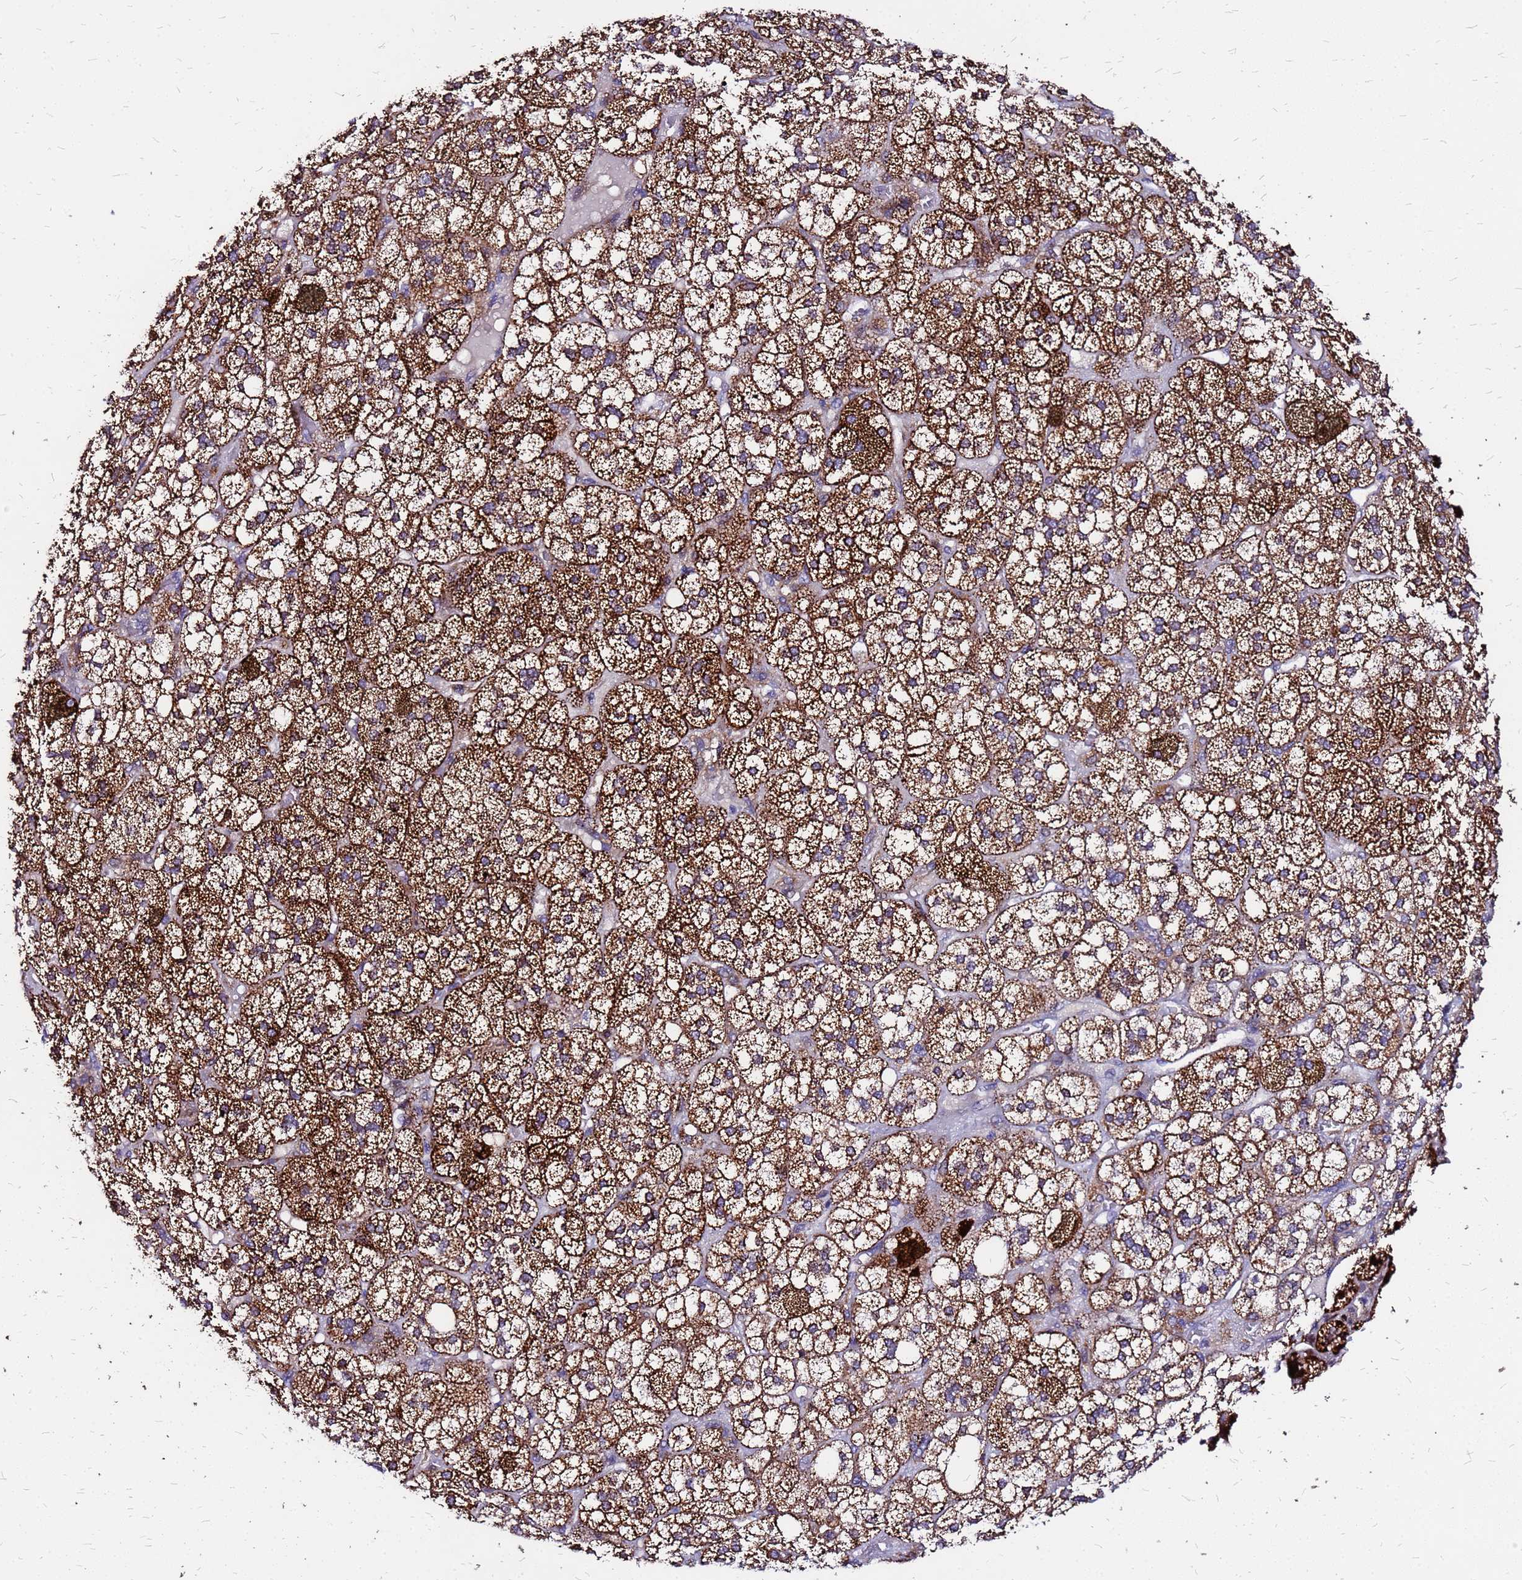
{"staining": {"intensity": "strong", "quantity": ">75%", "location": "cytoplasmic/membranous"}, "tissue": "adrenal gland", "cell_type": "Glandular cells", "image_type": "normal", "snomed": [{"axis": "morphology", "description": "Normal tissue, NOS"}, {"axis": "topography", "description": "Adrenal gland"}], "caption": "Immunohistochemical staining of normal adrenal gland shows >75% levels of strong cytoplasmic/membranous protein staining in about >75% of glandular cells.", "gene": "ARHGEF35", "patient": {"sex": "male", "age": 61}}